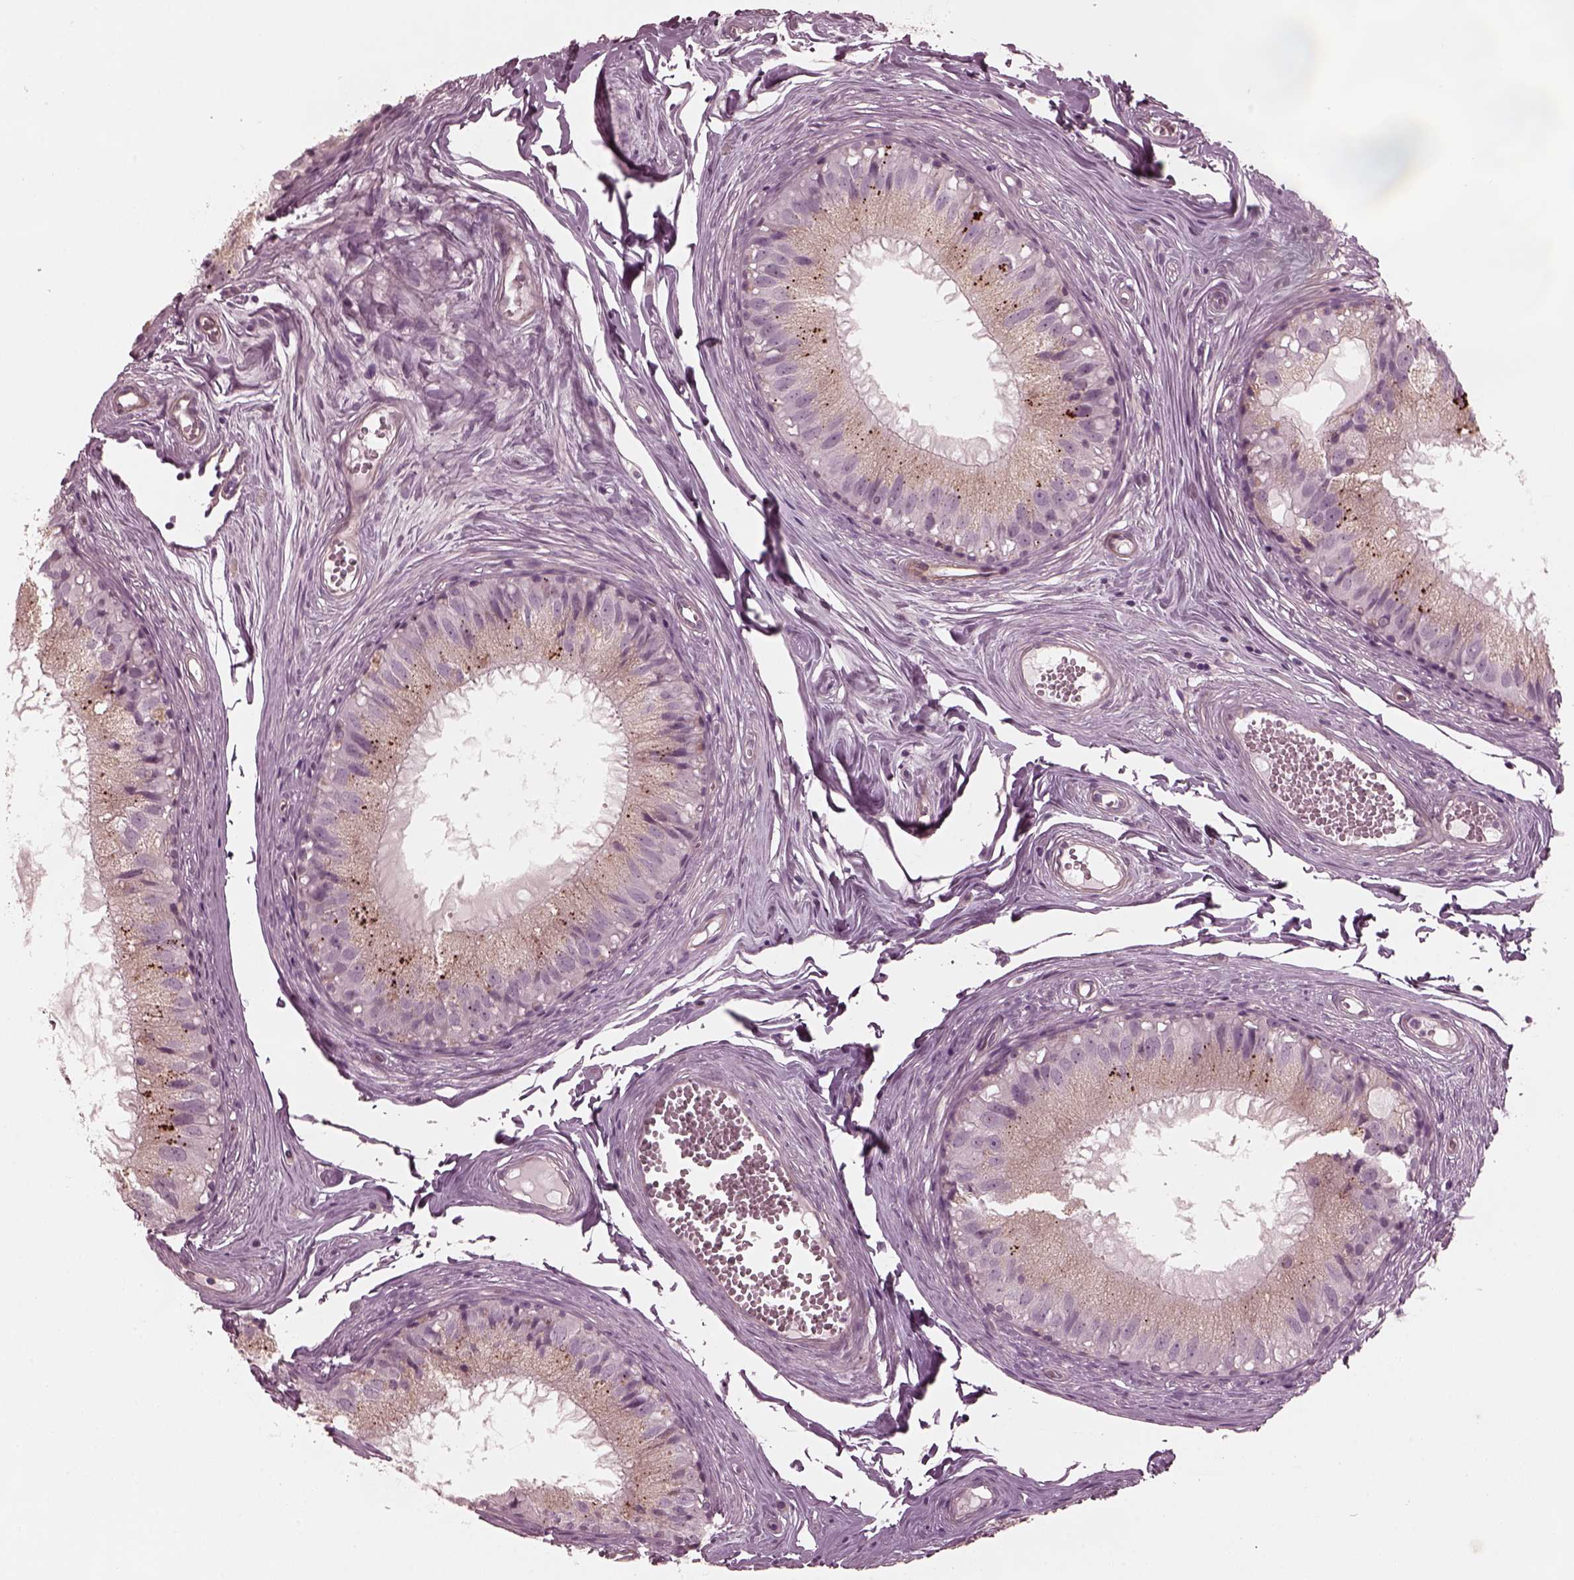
{"staining": {"intensity": "weak", "quantity": "25%-75%", "location": "cytoplasmic/membranous"}, "tissue": "epididymis", "cell_type": "Glandular cells", "image_type": "normal", "snomed": [{"axis": "morphology", "description": "Normal tissue, NOS"}, {"axis": "topography", "description": "Epididymis"}], "caption": "This is a histology image of immunohistochemistry (IHC) staining of normal epididymis, which shows weak staining in the cytoplasmic/membranous of glandular cells.", "gene": "KIF6", "patient": {"sex": "male", "age": 45}}